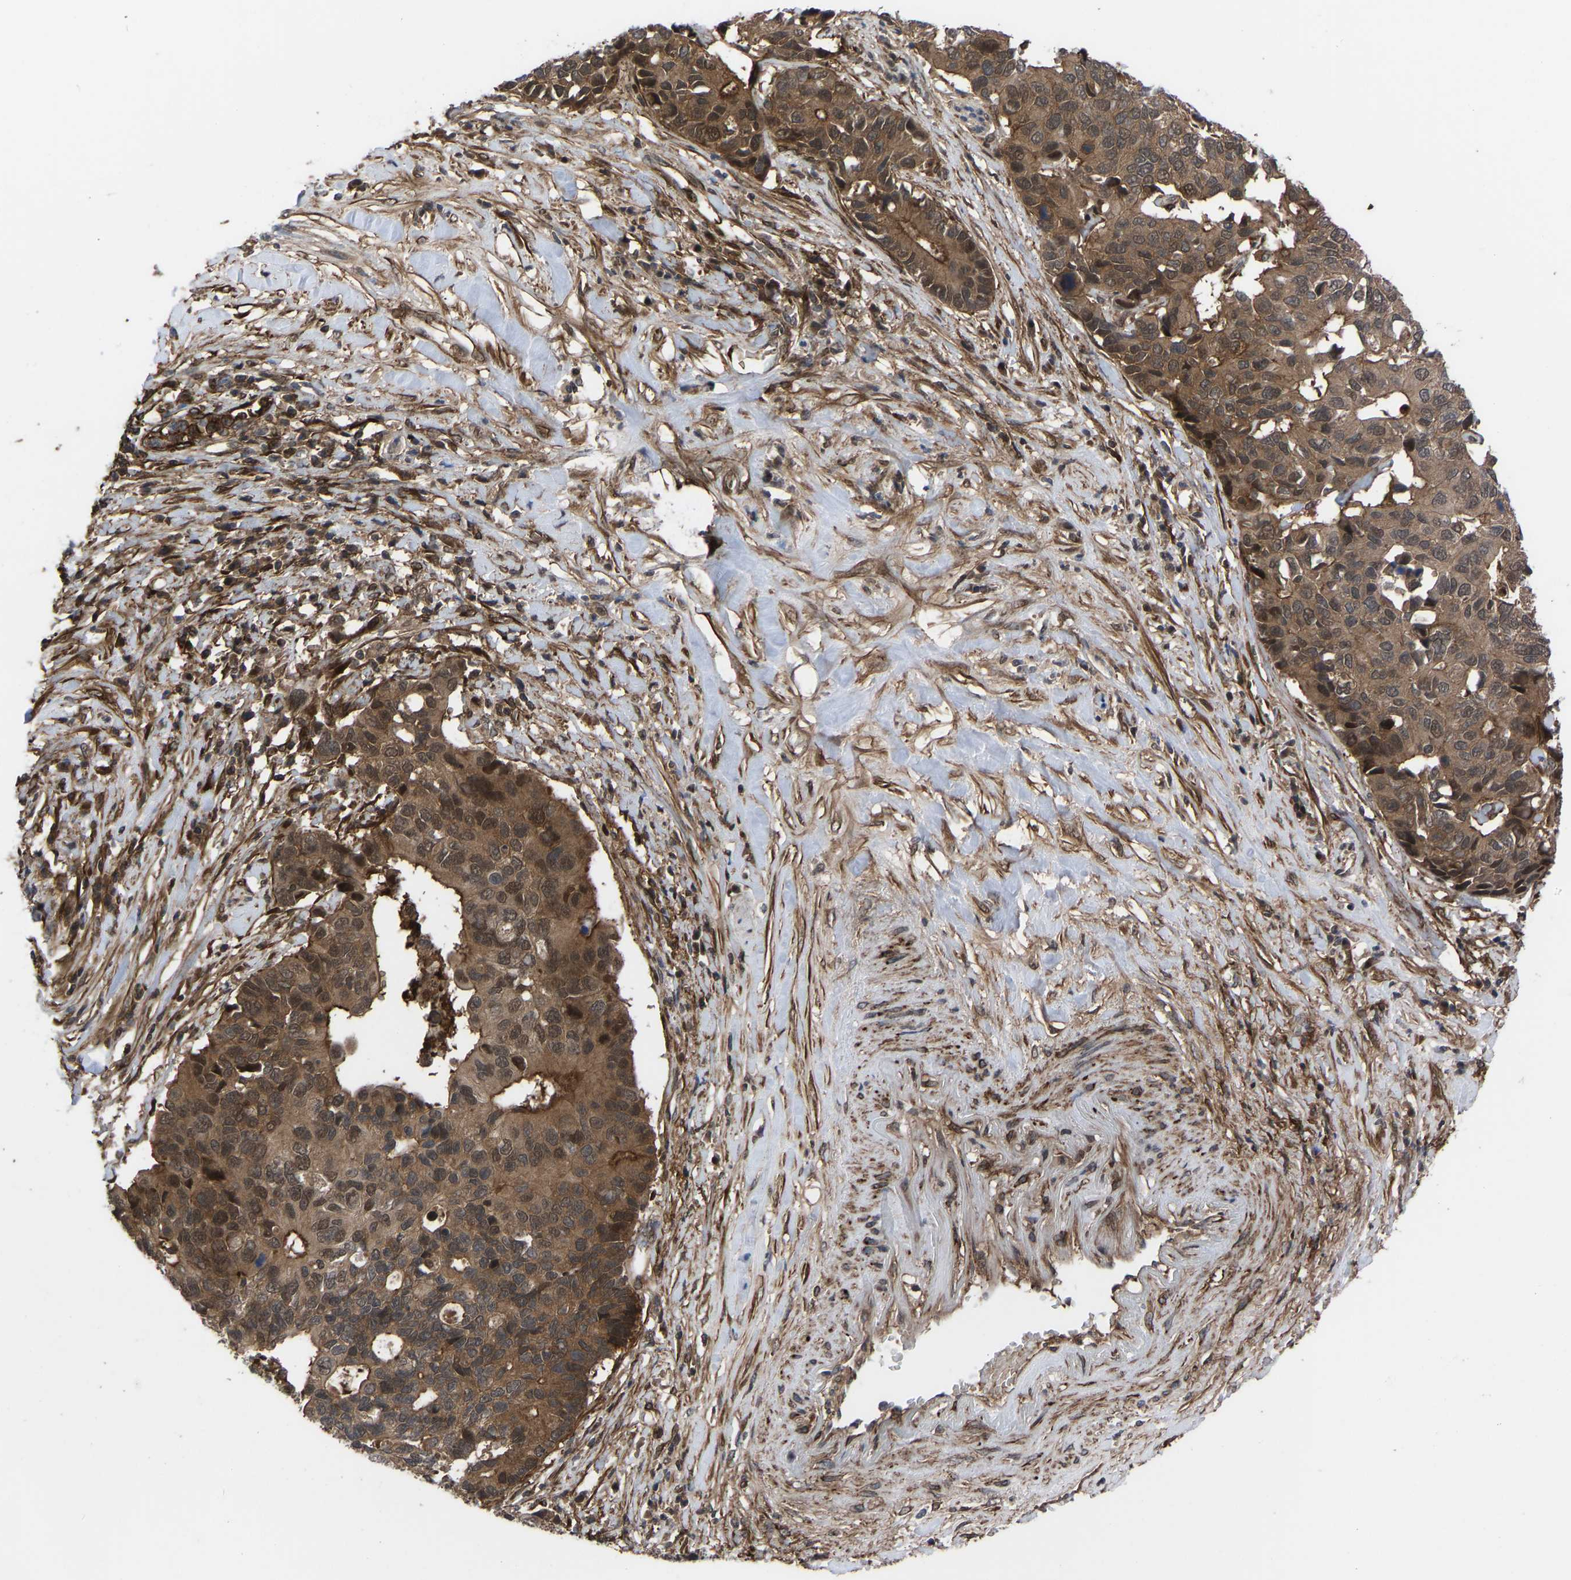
{"staining": {"intensity": "moderate", "quantity": ">75%", "location": "cytoplasmic/membranous,nuclear"}, "tissue": "pancreatic cancer", "cell_type": "Tumor cells", "image_type": "cancer", "snomed": [{"axis": "morphology", "description": "Adenocarcinoma, NOS"}, {"axis": "topography", "description": "Pancreas"}], "caption": "Pancreatic cancer stained for a protein displays moderate cytoplasmic/membranous and nuclear positivity in tumor cells. Using DAB (3,3'-diaminobenzidine) (brown) and hematoxylin (blue) stains, captured at high magnification using brightfield microscopy.", "gene": "CYP7B1", "patient": {"sex": "female", "age": 56}}